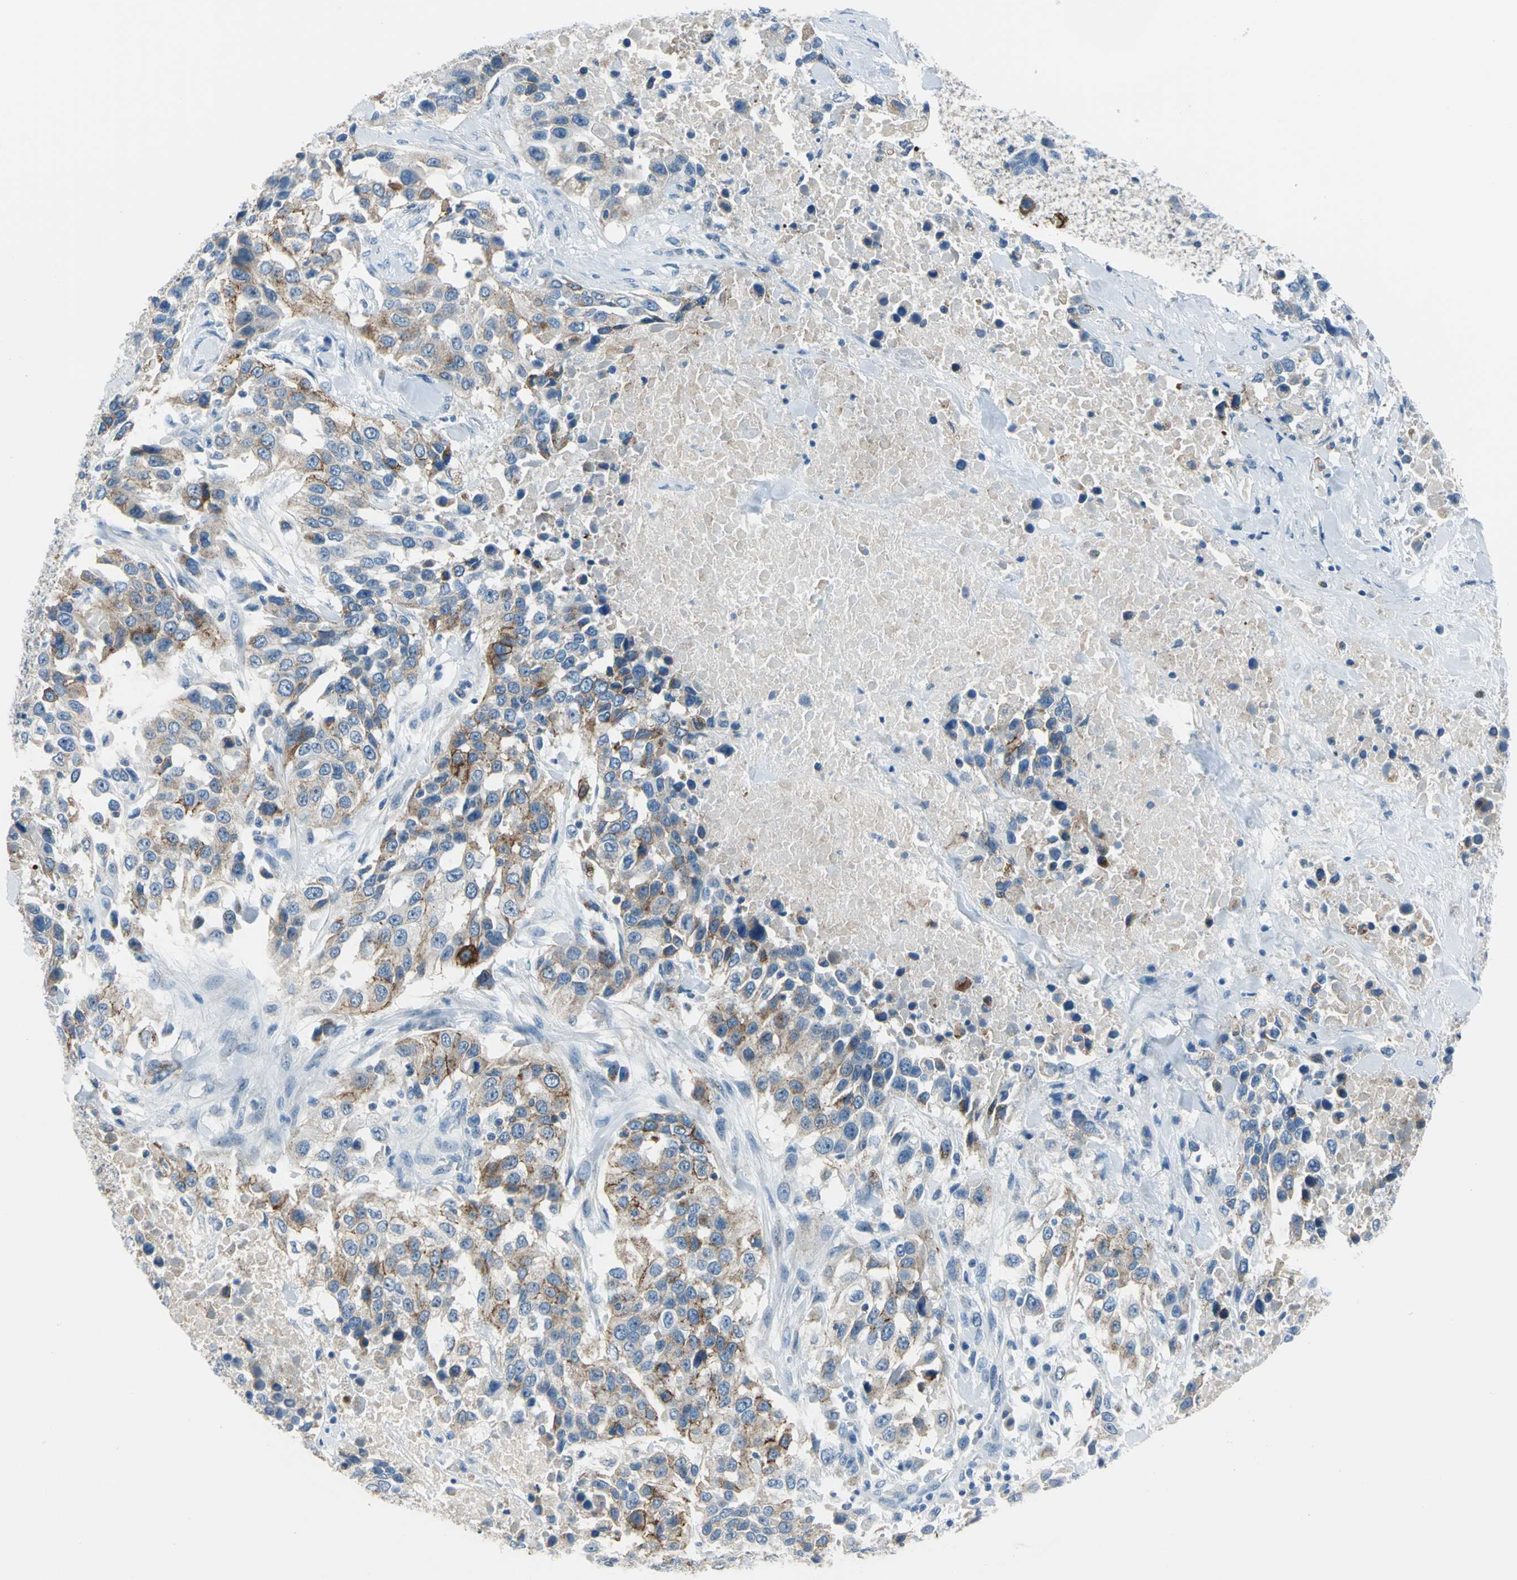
{"staining": {"intensity": "moderate", "quantity": ">75%", "location": "cytoplasmic/membranous"}, "tissue": "urothelial cancer", "cell_type": "Tumor cells", "image_type": "cancer", "snomed": [{"axis": "morphology", "description": "Urothelial carcinoma, High grade"}, {"axis": "topography", "description": "Urinary bladder"}], "caption": "Moderate cytoplasmic/membranous staining is seen in approximately >75% of tumor cells in urothelial cancer.", "gene": "MUC4", "patient": {"sex": "female", "age": 80}}